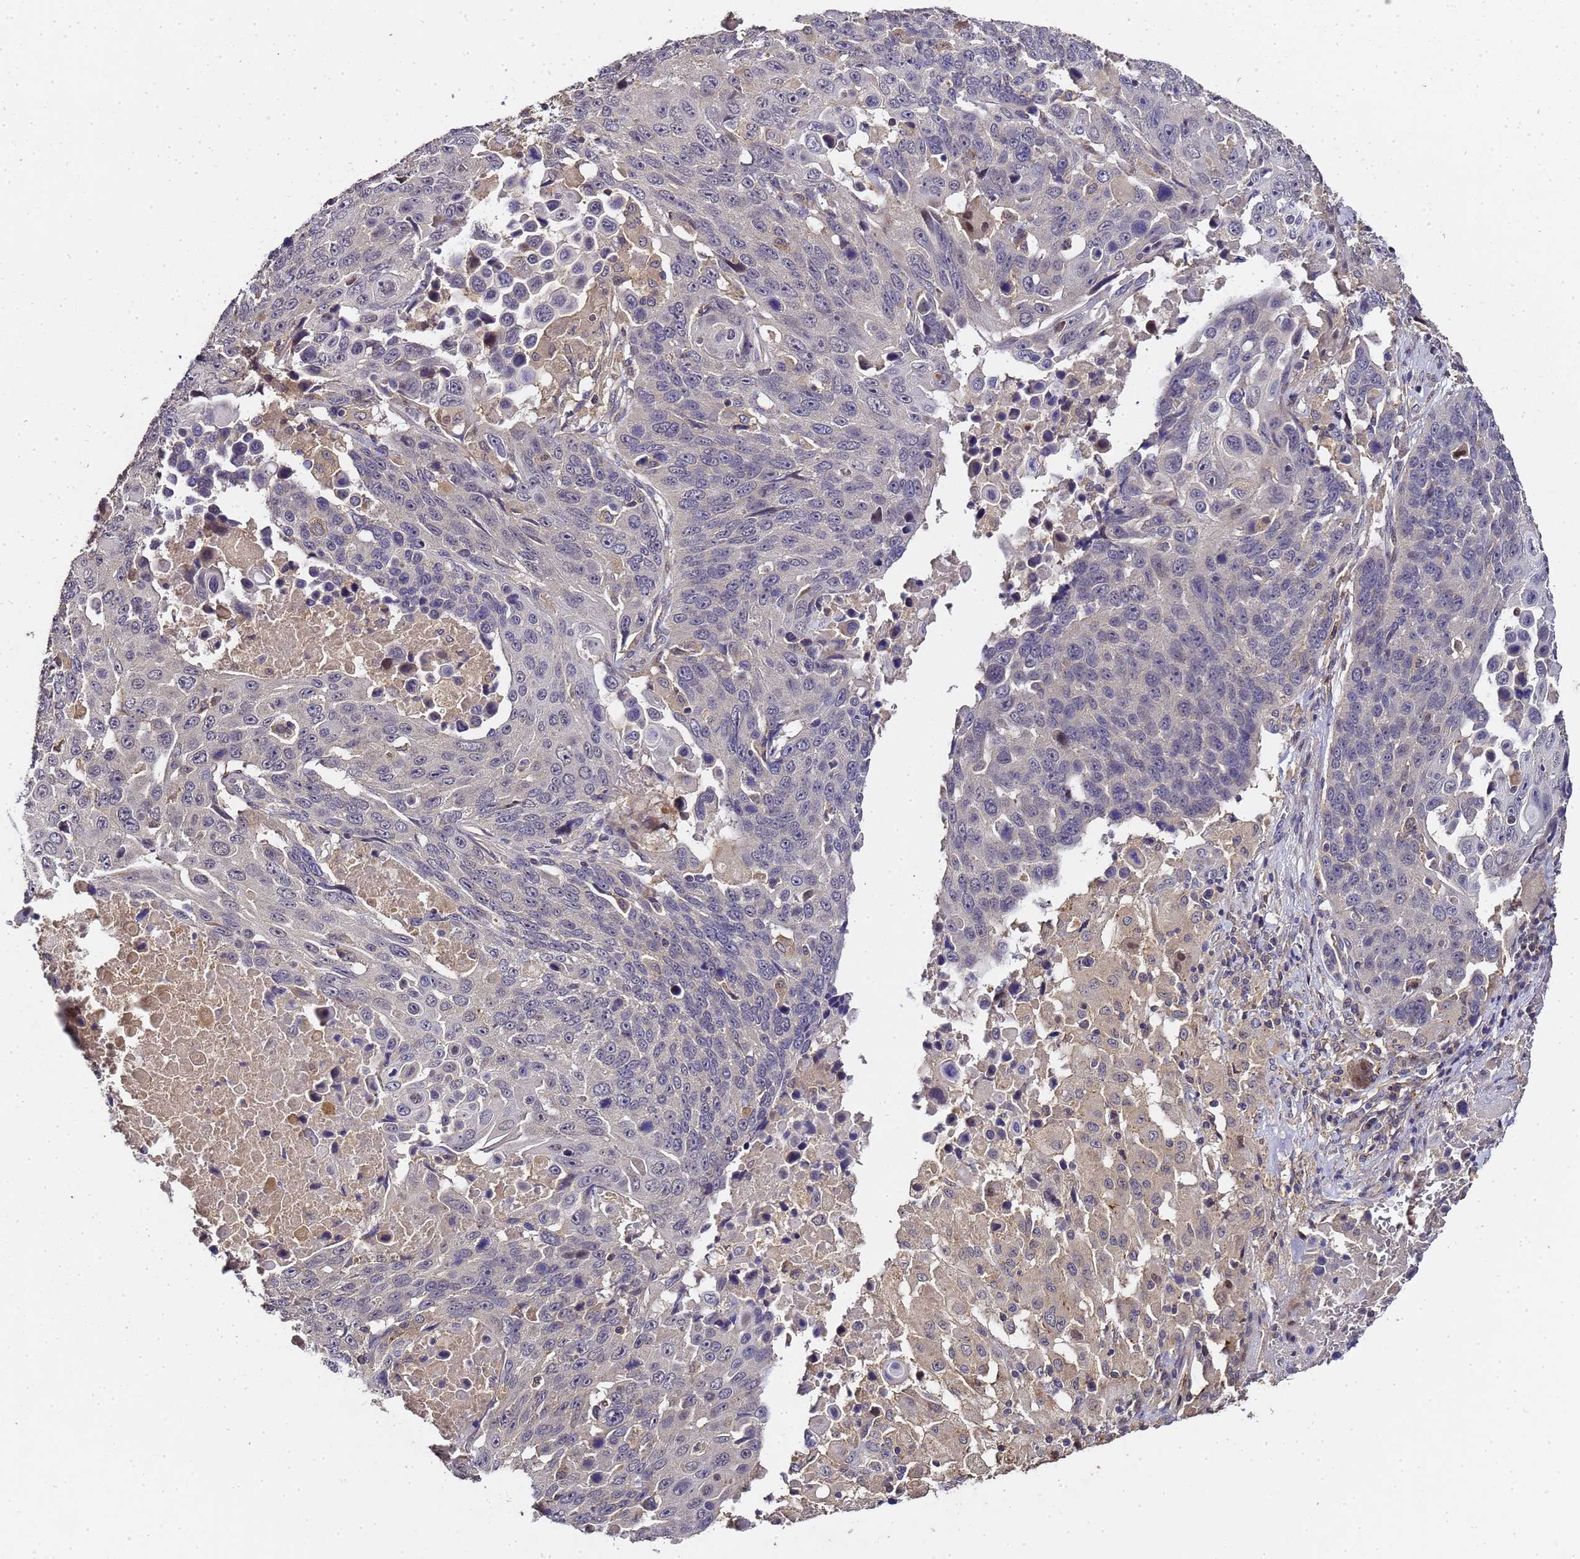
{"staining": {"intensity": "negative", "quantity": "none", "location": "none"}, "tissue": "lung cancer", "cell_type": "Tumor cells", "image_type": "cancer", "snomed": [{"axis": "morphology", "description": "Squamous cell carcinoma, NOS"}, {"axis": "topography", "description": "Lung"}], "caption": "Tumor cells are negative for protein expression in human lung cancer (squamous cell carcinoma).", "gene": "LGI4", "patient": {"sex": "male", "age": 66}}